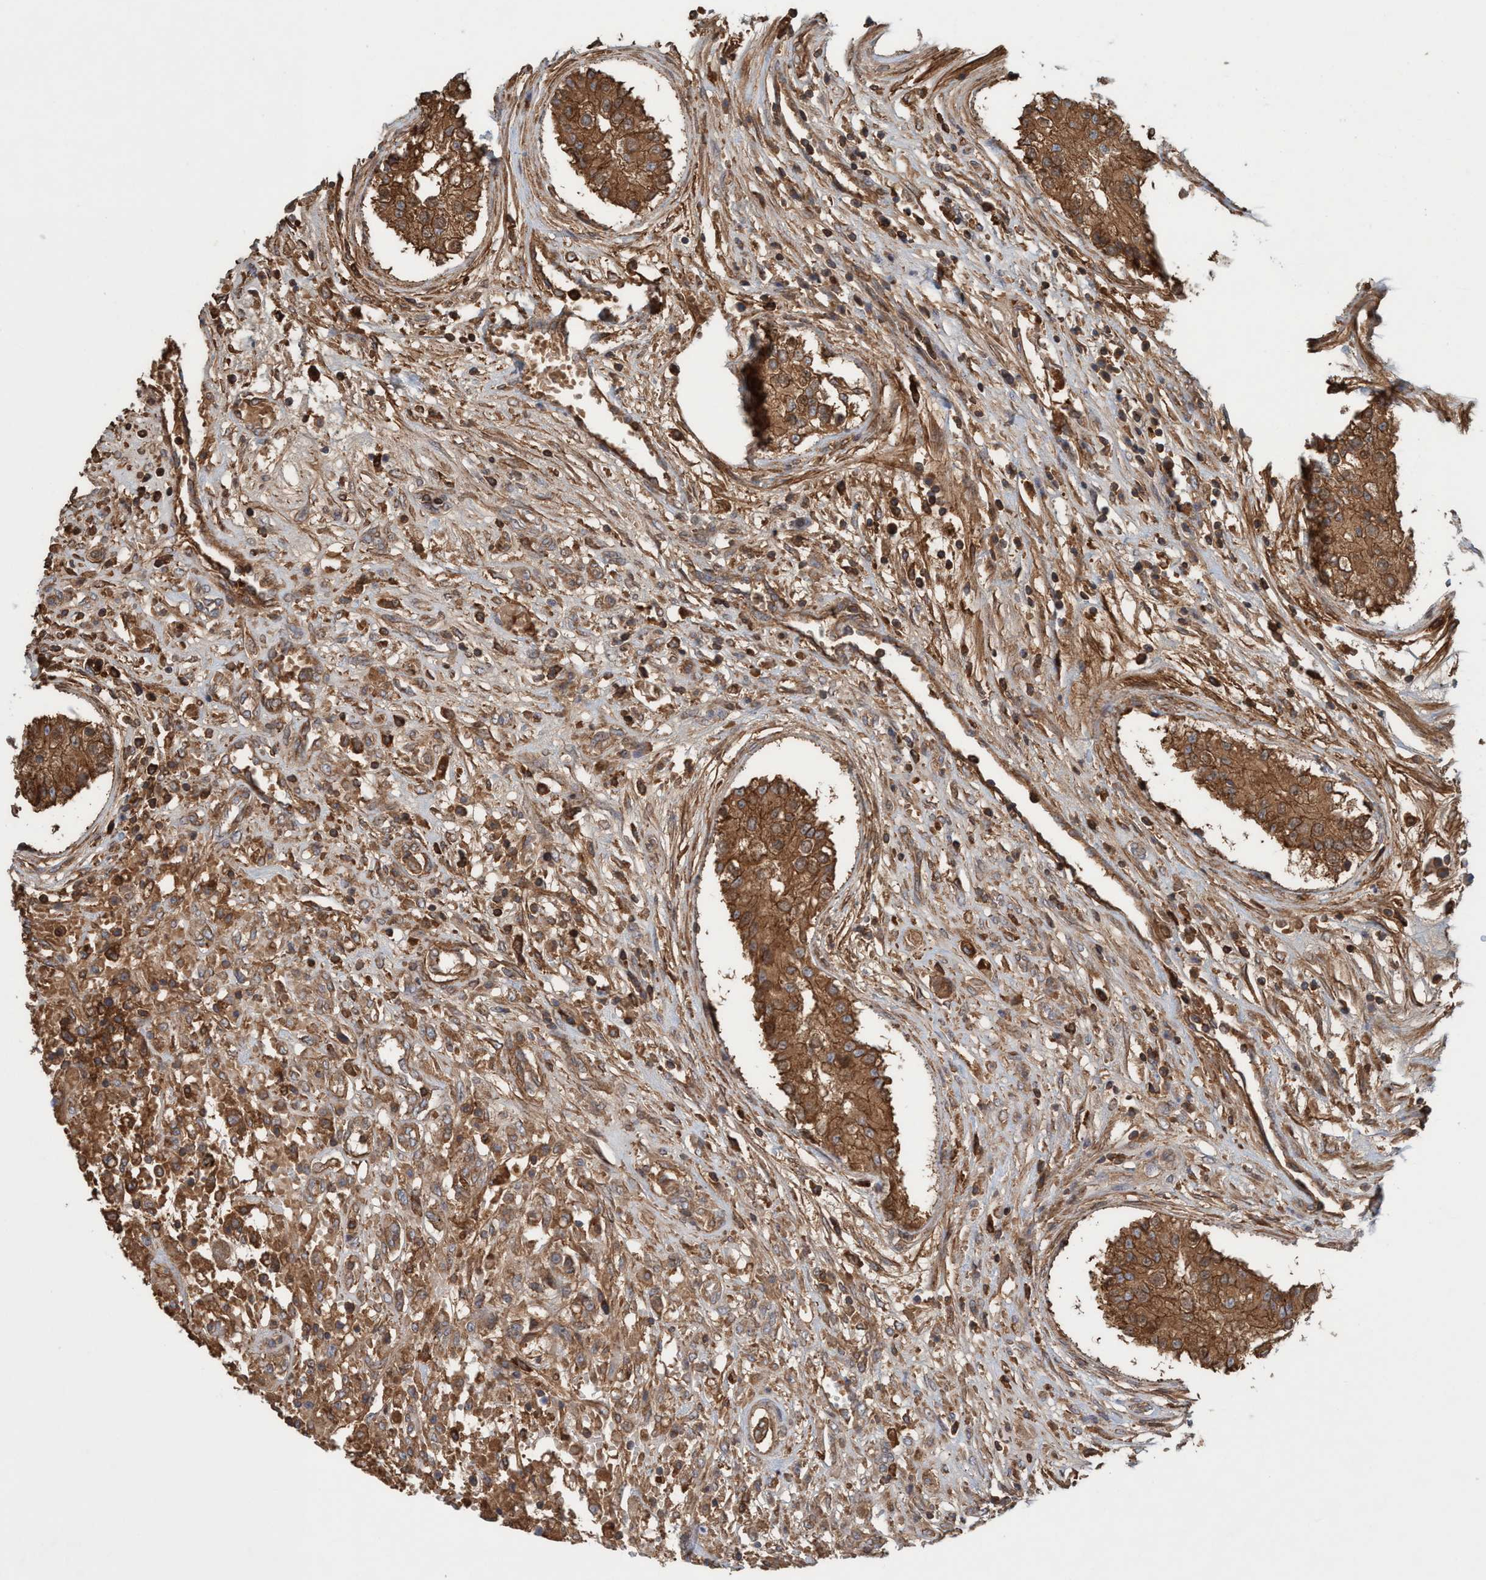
{"staining": {"intensity": "moderate", "quantity": ">75%", "location": "cytoplasmic/membranous"}, "tissue": "testis cancer", "cell_type": "Tumor cells", "image_type": "cancer", "snomed": [{"axis": "morphology", "description": "Carcinoma, Embryonal, NOS"}, {"axis": "topography", "description": "Testis"}], "caption": "Immunohistochemistry of testis embryonal carcinoma shows medium levels of moderate cytoplasmic/membranous staining in about >75% of tumor cells.", "gene": "SPECC1", "patient": {"sex": "male", "age": 25}}